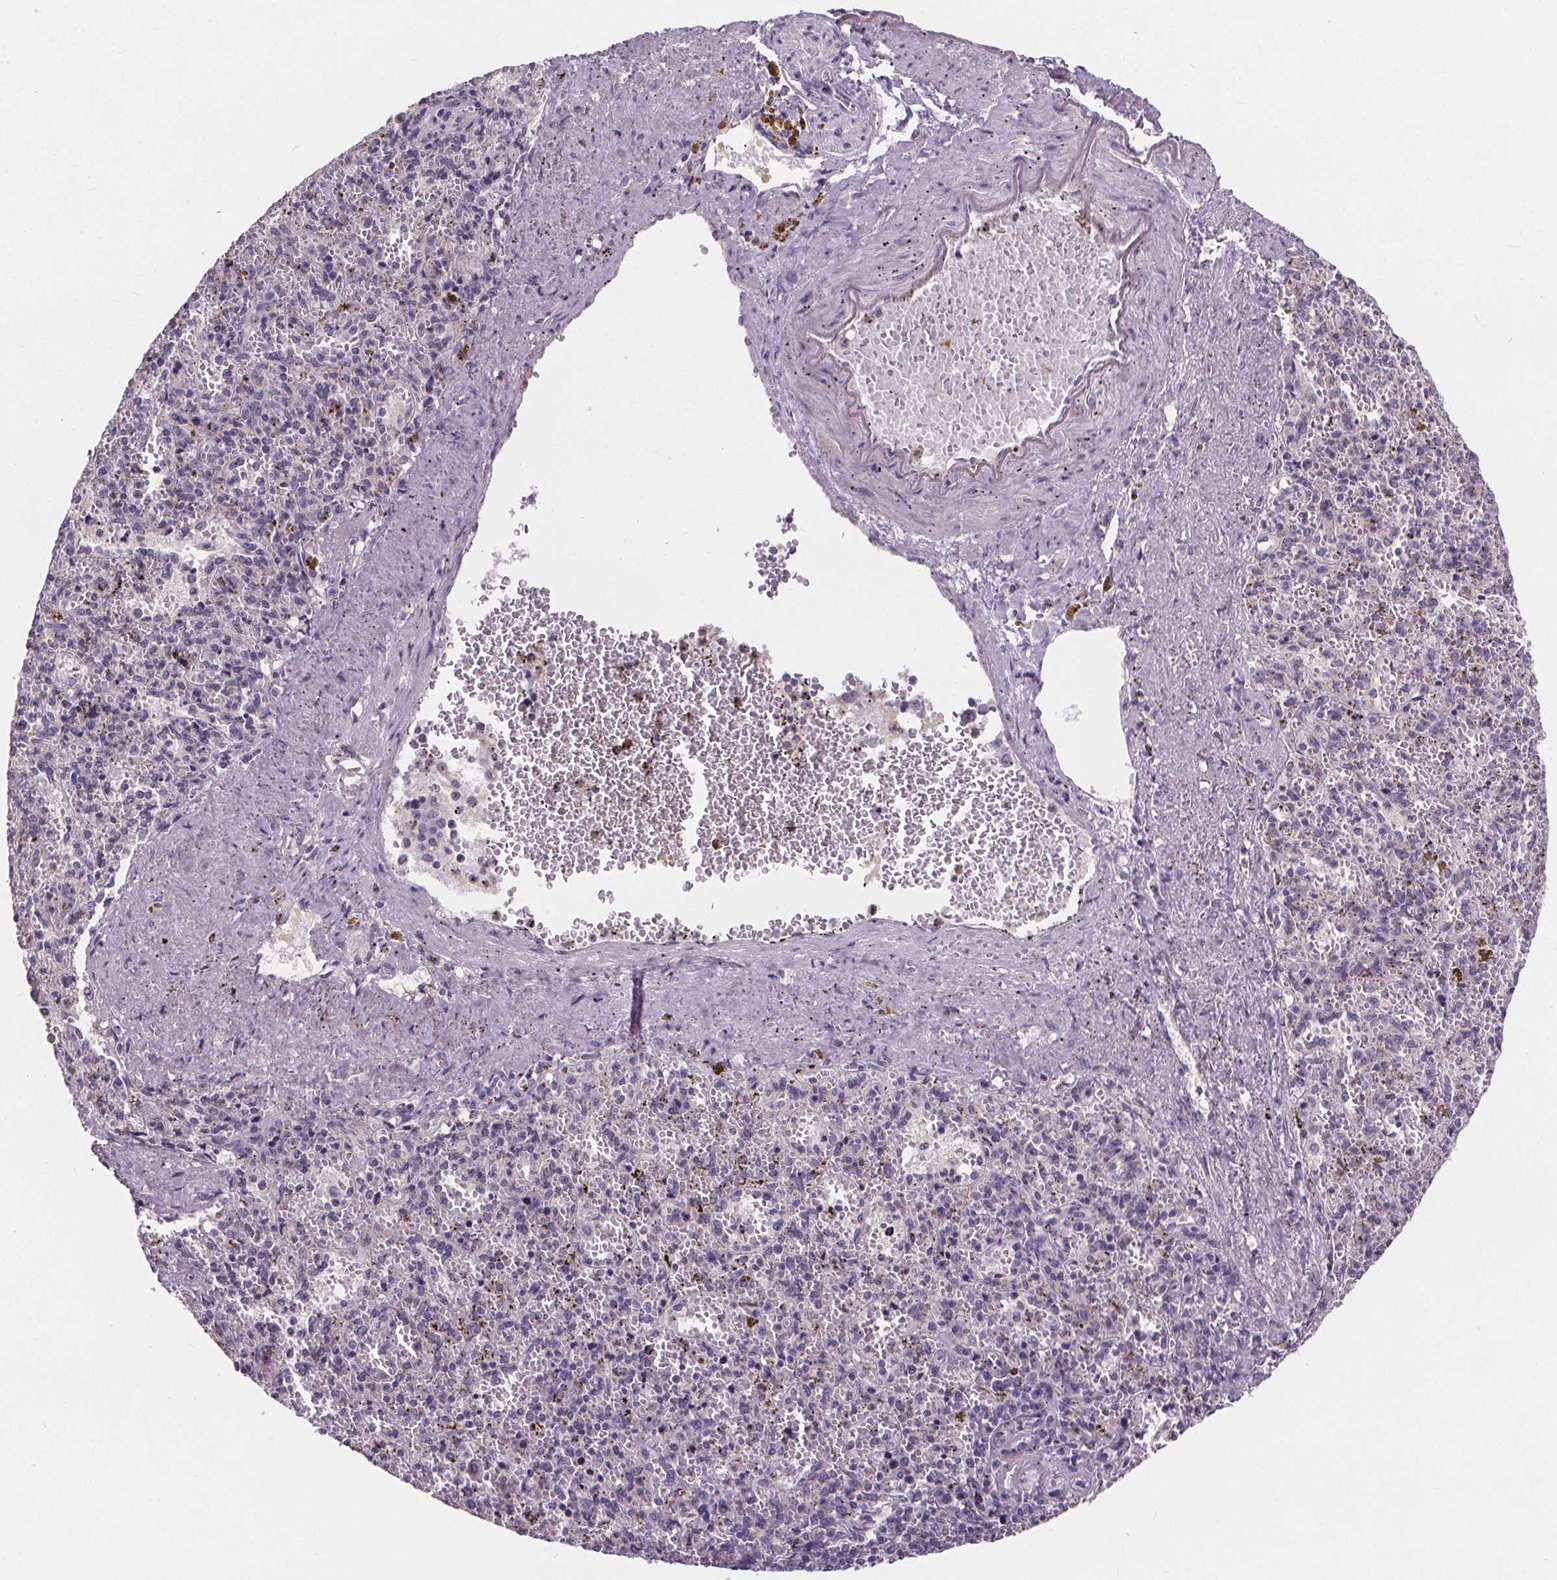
{"staining": {"intensity": "negative", "quantity": "none", "location": "none"}, "tissue": "spleen", "cell_type": "Cells in red pulp", "image_type": "normal", "snomed": [{"axis": "morphology", "description": "Normal tissue, NOS"}, {"axis": "topography", "description": "Spleen"}], "caption": "IHC micrograph of benign human spleen stained for a protein (brown), which demonstrates no expression in cells in red pulp.", "gene": "ATP6V1D", "patient": {"sex": "female", "age": 50}}